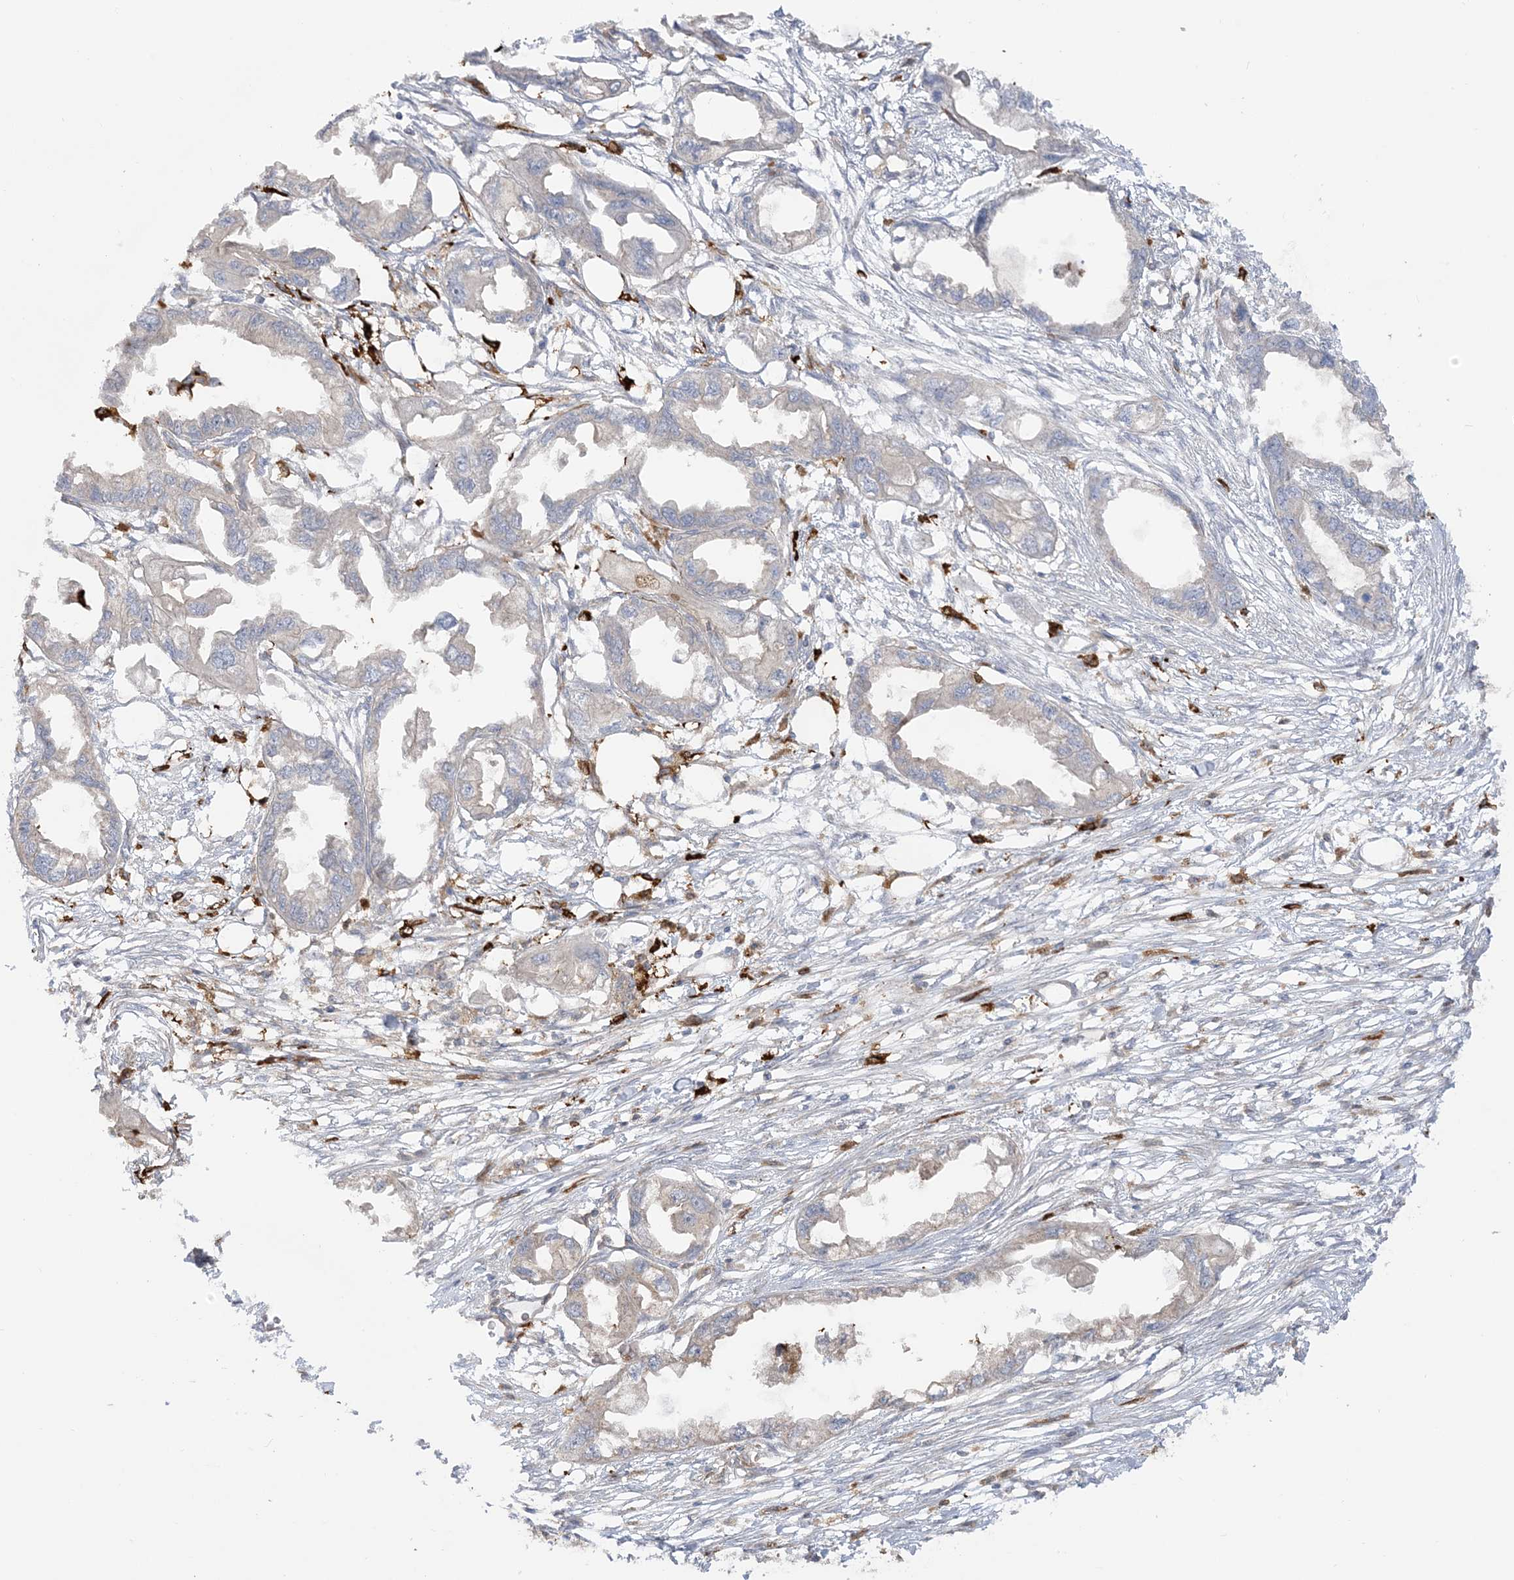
{"staining": {"intensity": "negative", "quantity": "none", "location": "none"}, "tissue": "endometrial cancer", "cell_type": "Tumor cells", "image_type": "cancer", "snomed": [{"axis": "morphology", "description": "Adenocarcinoma, NOS"}, {"axis": "morphology", "description": "Adenocarcinoma, metastatic, NOS"}, {"axis": "topography", "description": "Adipose tissue"}, {"axis": "topography", "description": "Endometrium"}], "caption": "Tumor cells are negative for brown protein staining in endometrial adenocarcinoma.", "gene": "ICMT", "patient": {"sex": "female", "age": 67}}